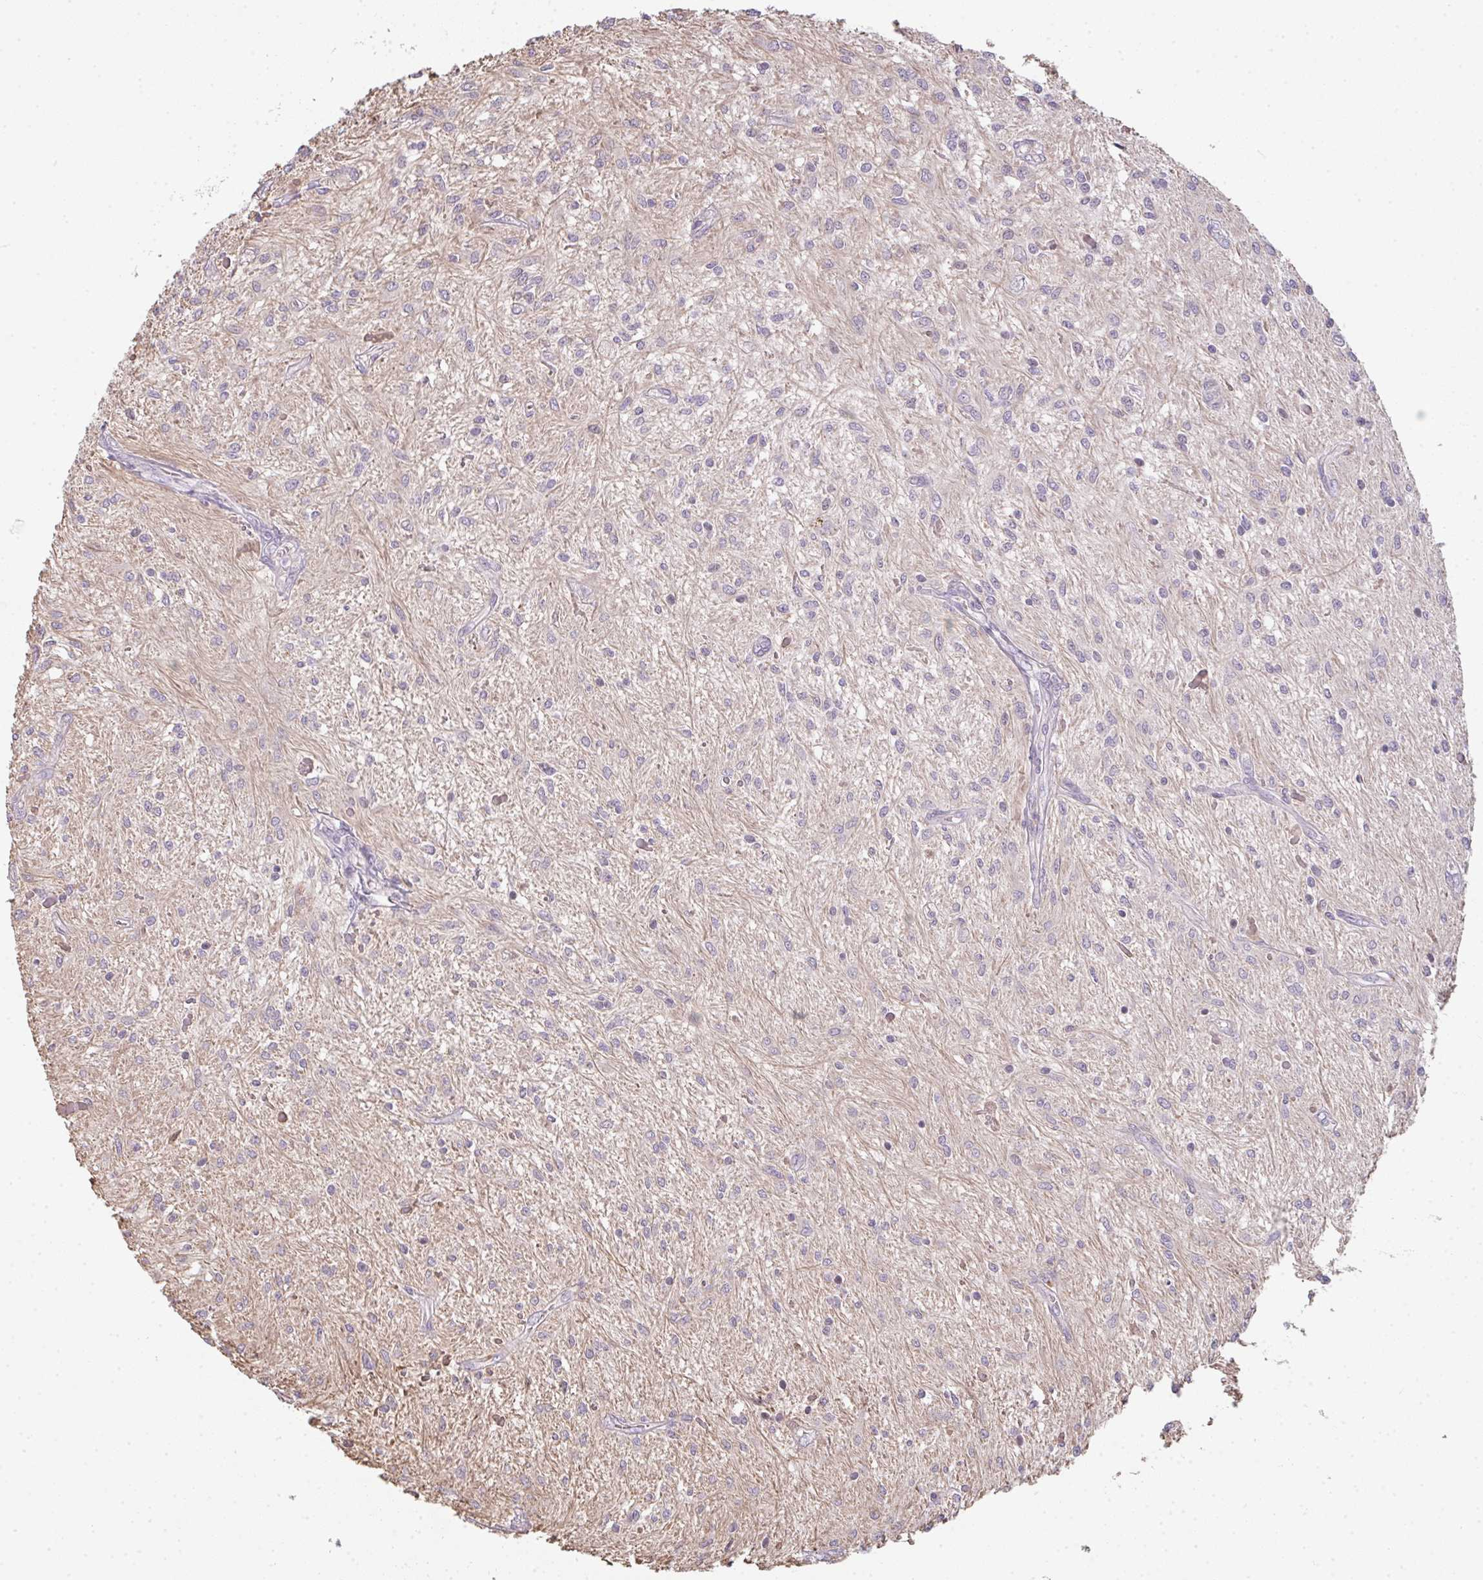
{"staining": {"intensity": "negative", "quantity": "none", "location": "none"}, "tissue": "glioma", "cell_type": "Tumor cells", "image_type": "cancer", "snomed": [{"axis": "morphology", "description": "Glioma, malignant, Low grade"}, {"axis": "topography", "description": "Cerebellum"}], "caption": "High magnification brightfield microscopy of glioma stained with DAB (brown) and counterstained with hematoxylin (blue): tumor cells show no significant staining. (Stains: DAB immunohistochemistry (IHC) with hematoxylin counter stain, Microscopy: brightfield microscopy at high magnification).", "gene": "TMEM237", "patient": {"sex": "female", "age": 14}}